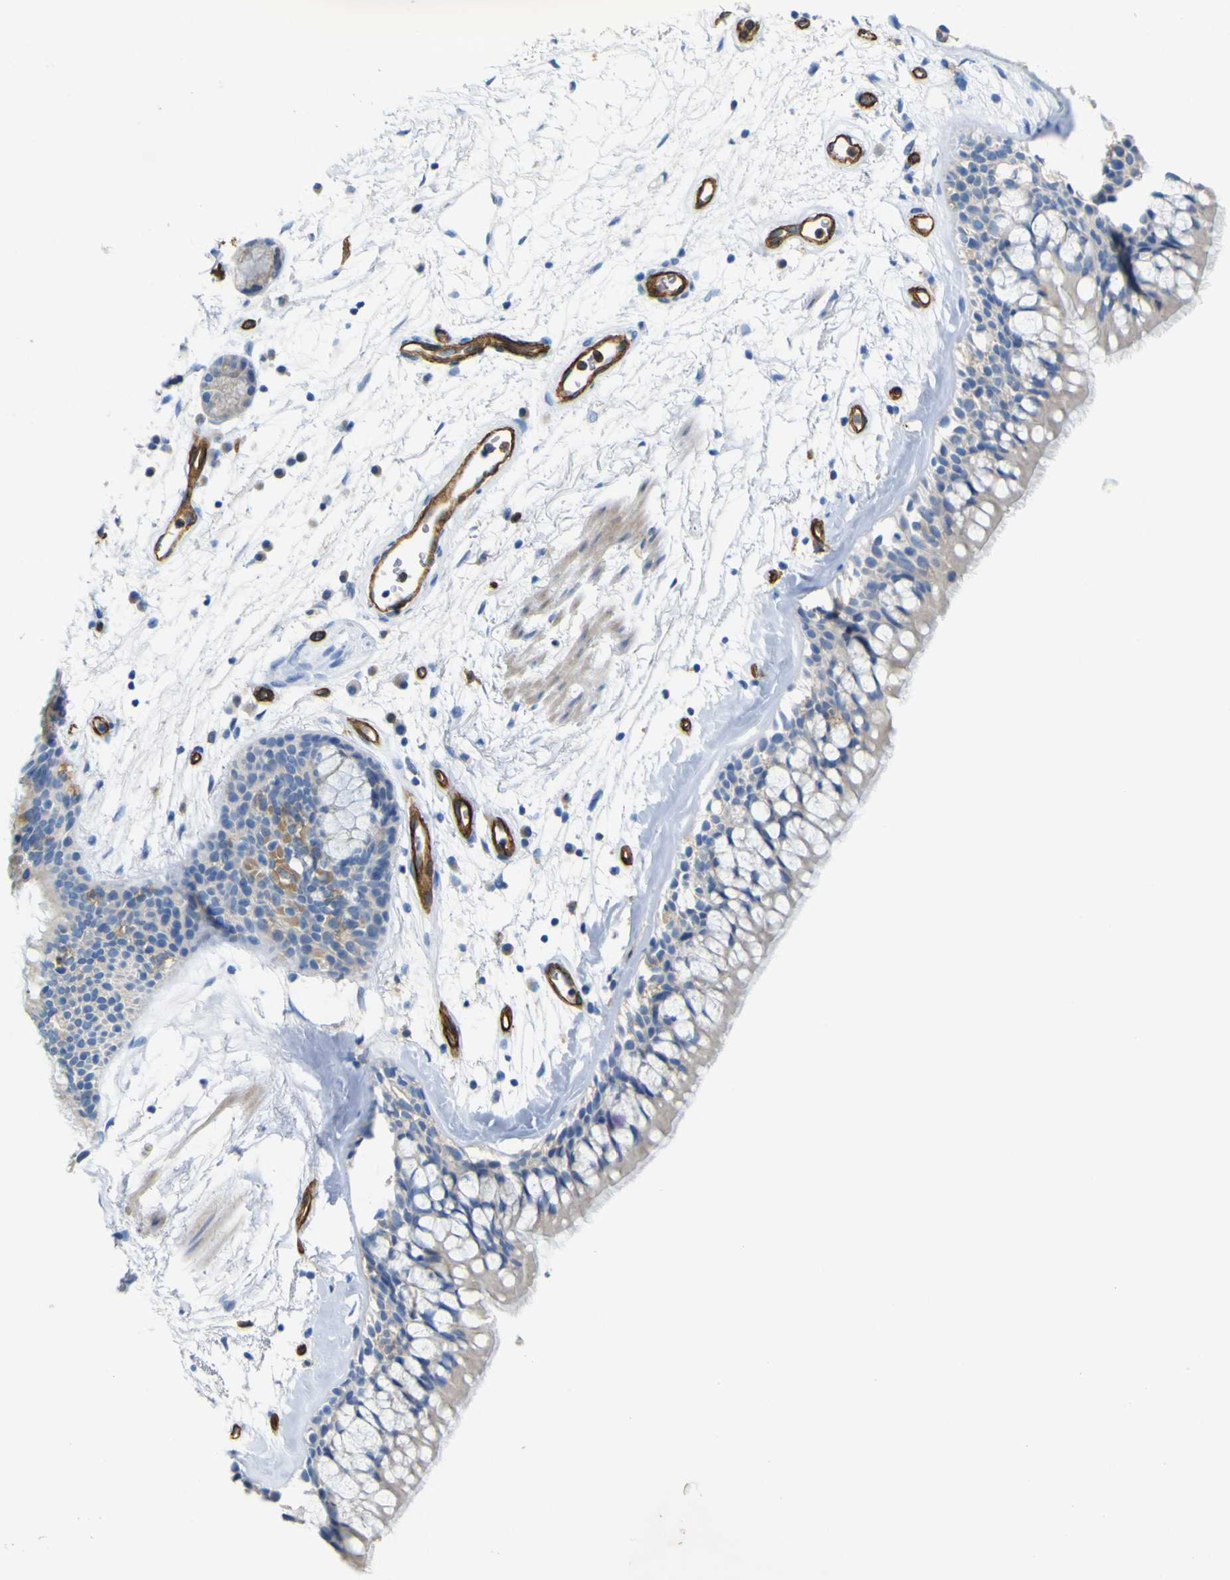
{"staining": {"intensity": "negative", "quantity": "none", "location": "none"}, "tissue": "bronchus", "cell_type": "Respiratory epithelial cells", "image_type": "normal", "snomed": [{"axis": "morphology", "description": "Normal tissue, NOS"}, {"axis": "morphology", "description": "Adenocarcinoma, NOS"}, {"axis": "topography", "description": "Bronchus"}, {"axis": "topography", "description": "Lung"}], "caption": "Respiratory epithelial cells are negative for protein expression in unremarkable human bronchus. (Brightfield microscopy of DAB (3,3'-diaminobenzidine) immunohistochemistry (IHC) at high magnification).", "gene": "CD93", "patient": {"sex": "female", "age": 54}}